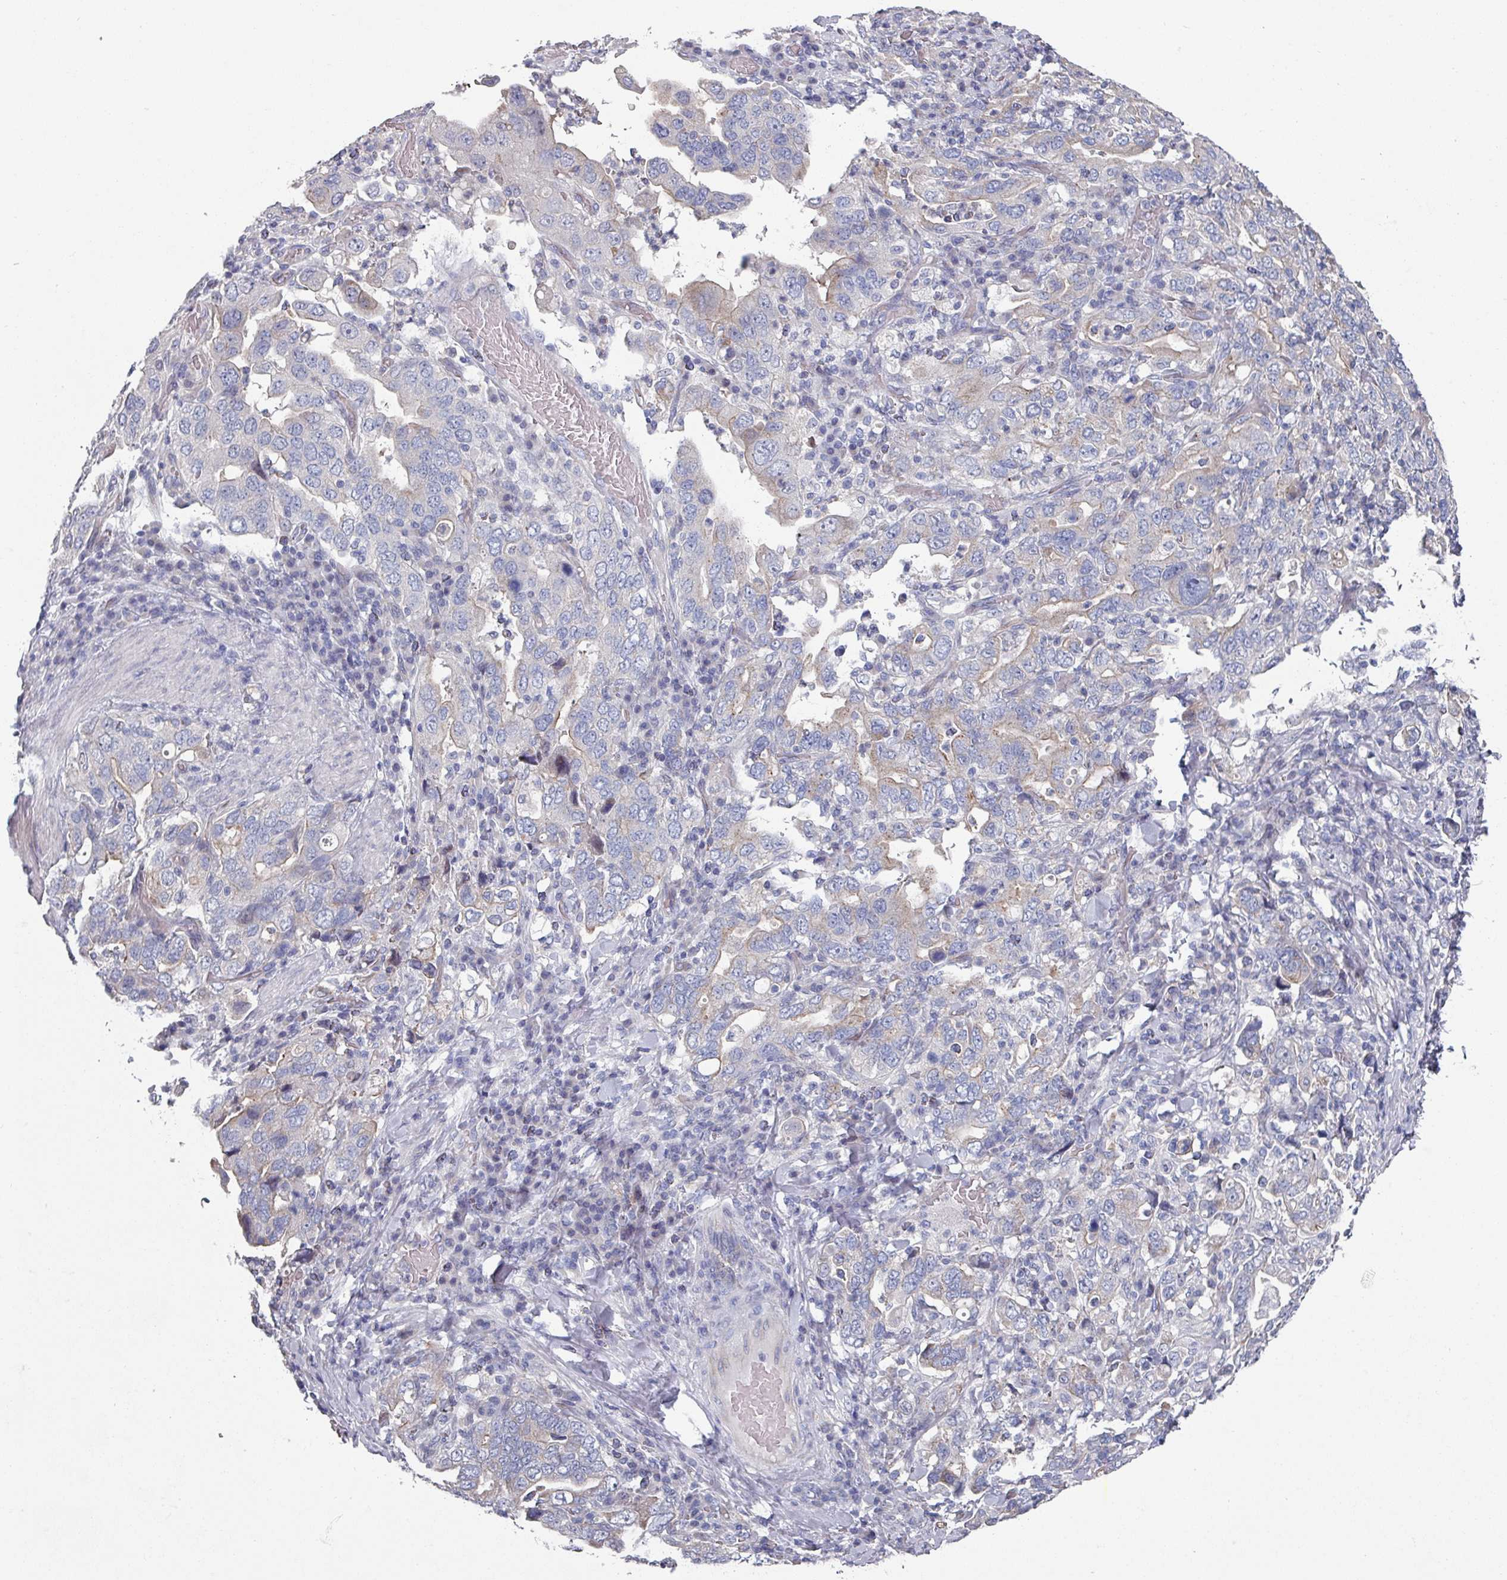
{"staining": {"intensity": "weak", "quantity": "<25%", "location": "cytoplasmic/membranous"}, "tissue": "stomach cancer", "cell_type": "Tumor cells", "image_type": "cancer", "snomed": [{"axis": "morphology", "description": "Adenocarcinoma, NOS"}, {"axis": "topography", "description": "Stomach, upper"}], "caption": "Tumor cells show no significant positivity in stomach cancer (adenocarcinoma).", "gene": "EFL1", "patient": {"sex": "male", "age": 62}}